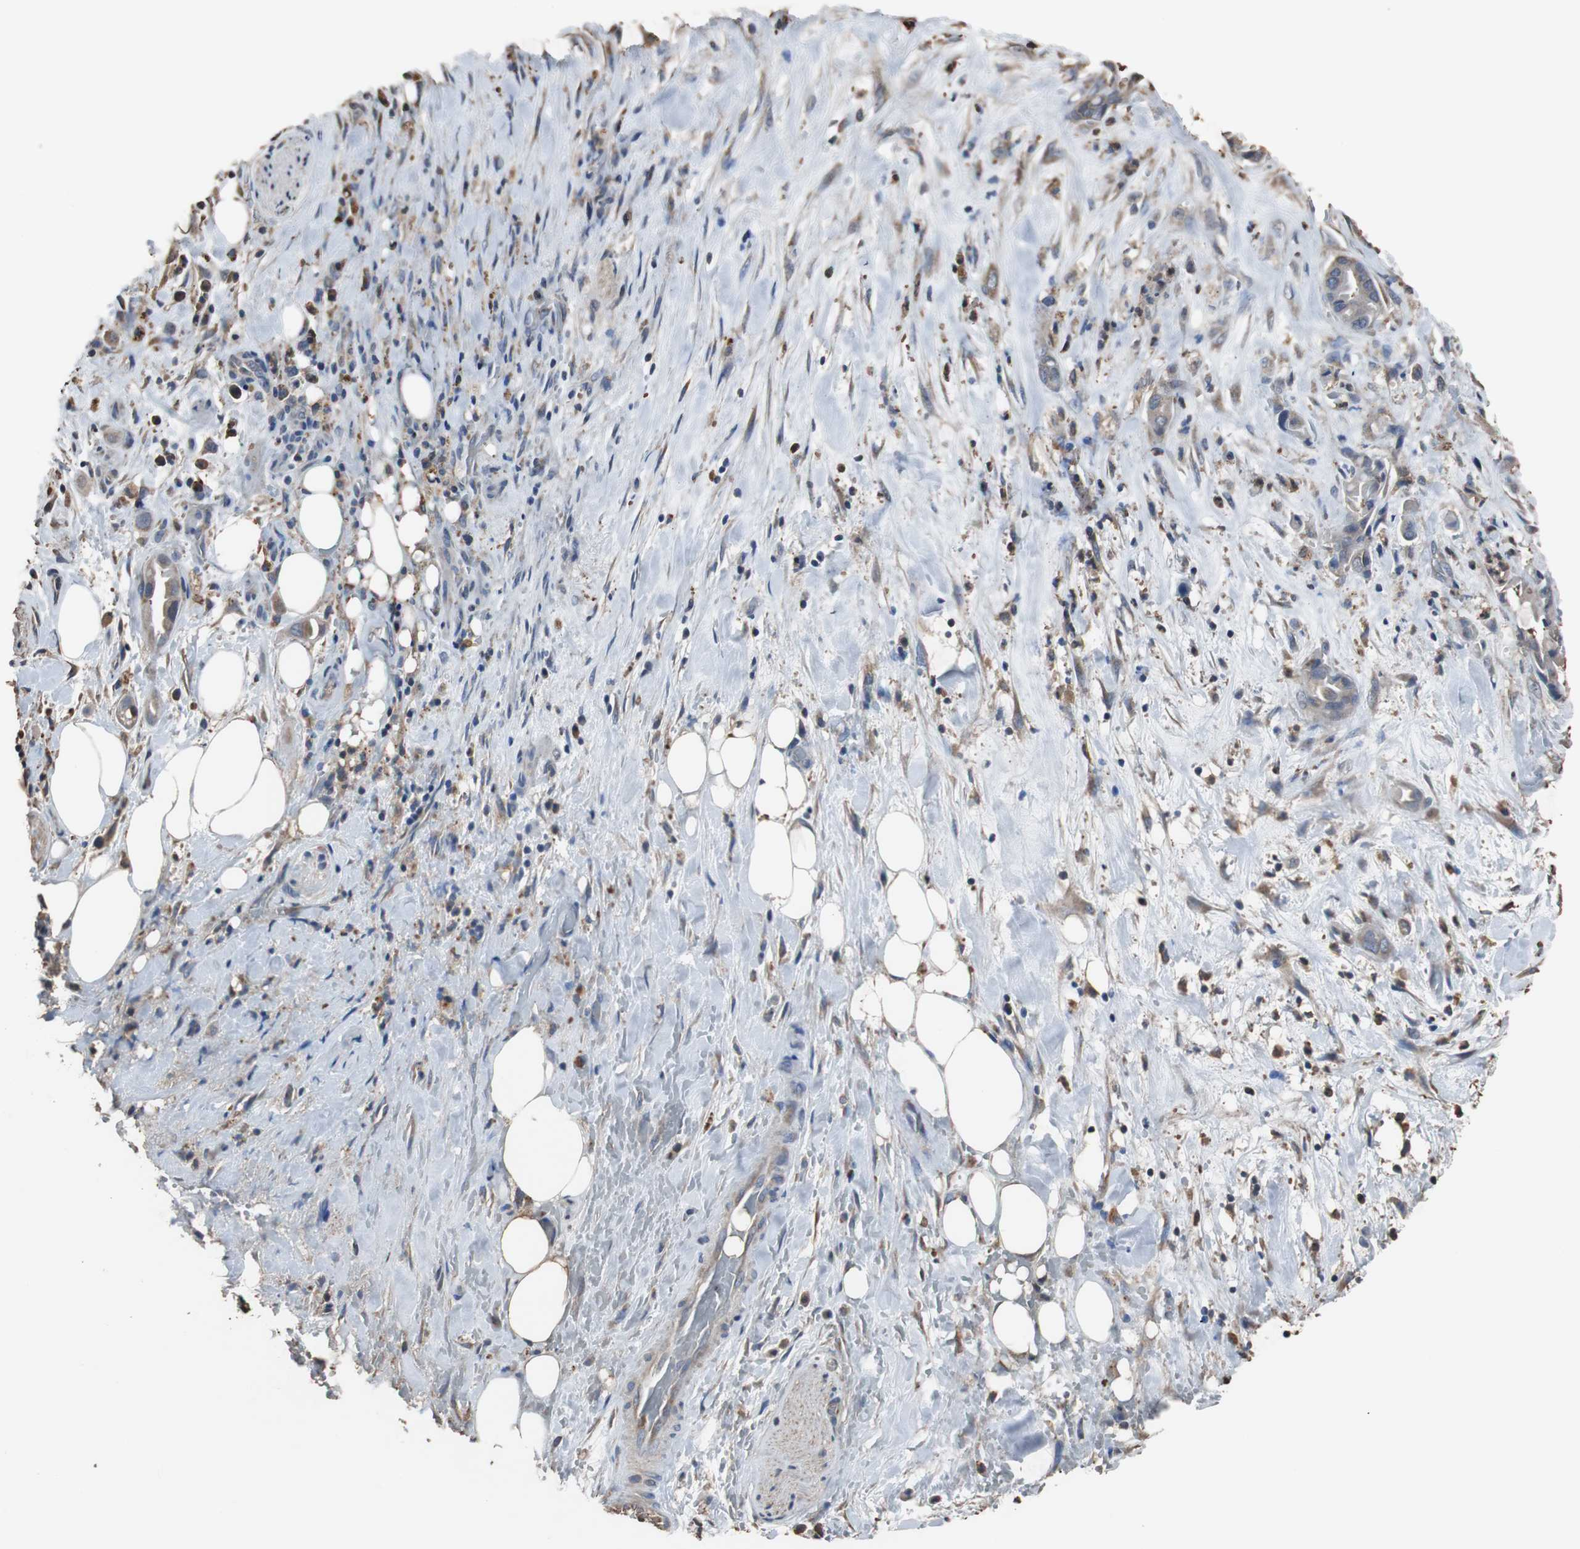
{"staining": {"intensity": "weak", "quantity": "25%-75%", "location": "cytoplasmic/membranous"}, "tissue": "liver cancer", "cell_type": "Tumor cells", "image_type": "cancer", "snomed": [{"axis": "morphology", "description": "Cholangiocarcinoma"}, {"axis": "topography", "description": "Liver"}], "caption": "The photomicrograph demonstrates immunohistochemical staining of liver cancer. There is weak cytoplasmic/membranous positivity is present in approximately 25%-75% of tumor cells.", "gene": "SCIMP", "patient": {"sex": "female", "age": 68}}